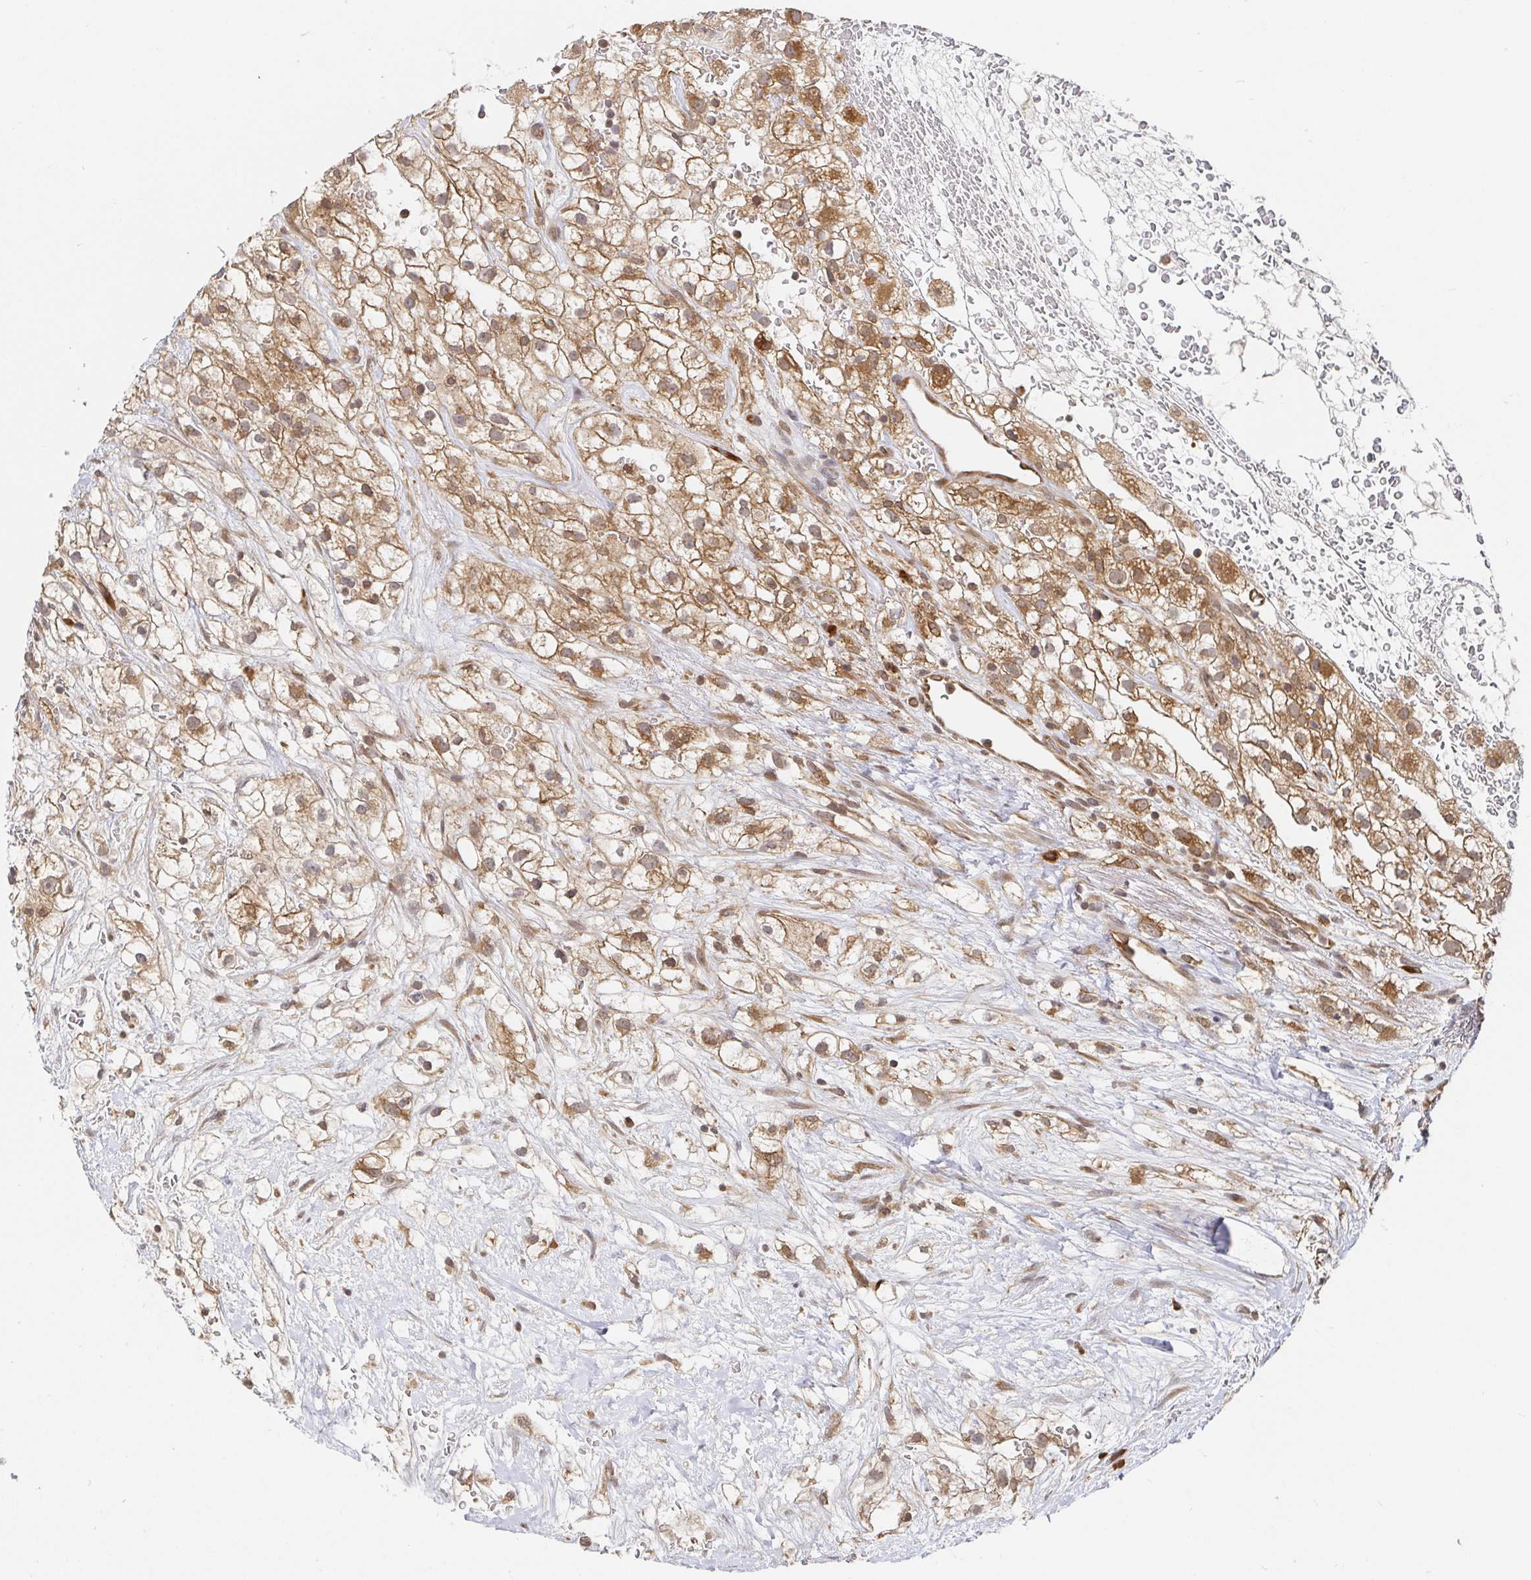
{"staining": {"intensity": "moderate", "quantity": "25%-75%", "location": "cytoplasmic/membranous"}, "tissue": "renal cancer", "cell_type": "Tumor cells", "image_type": "cancer", "snomed": [{"axis": "morphology", "description": "Adenocarcinoma, NOS"}, {"axis": "topography", "description": "Kidney"}], "caption": "This is a micrograph of immunohistochemistry staining of renal adenocarcinoma, which shows moderate expression in the cytoplasmic/membranous of tumor cells.", "gene": "ALG1", "patient": {"sex": "male", "age": 59}}